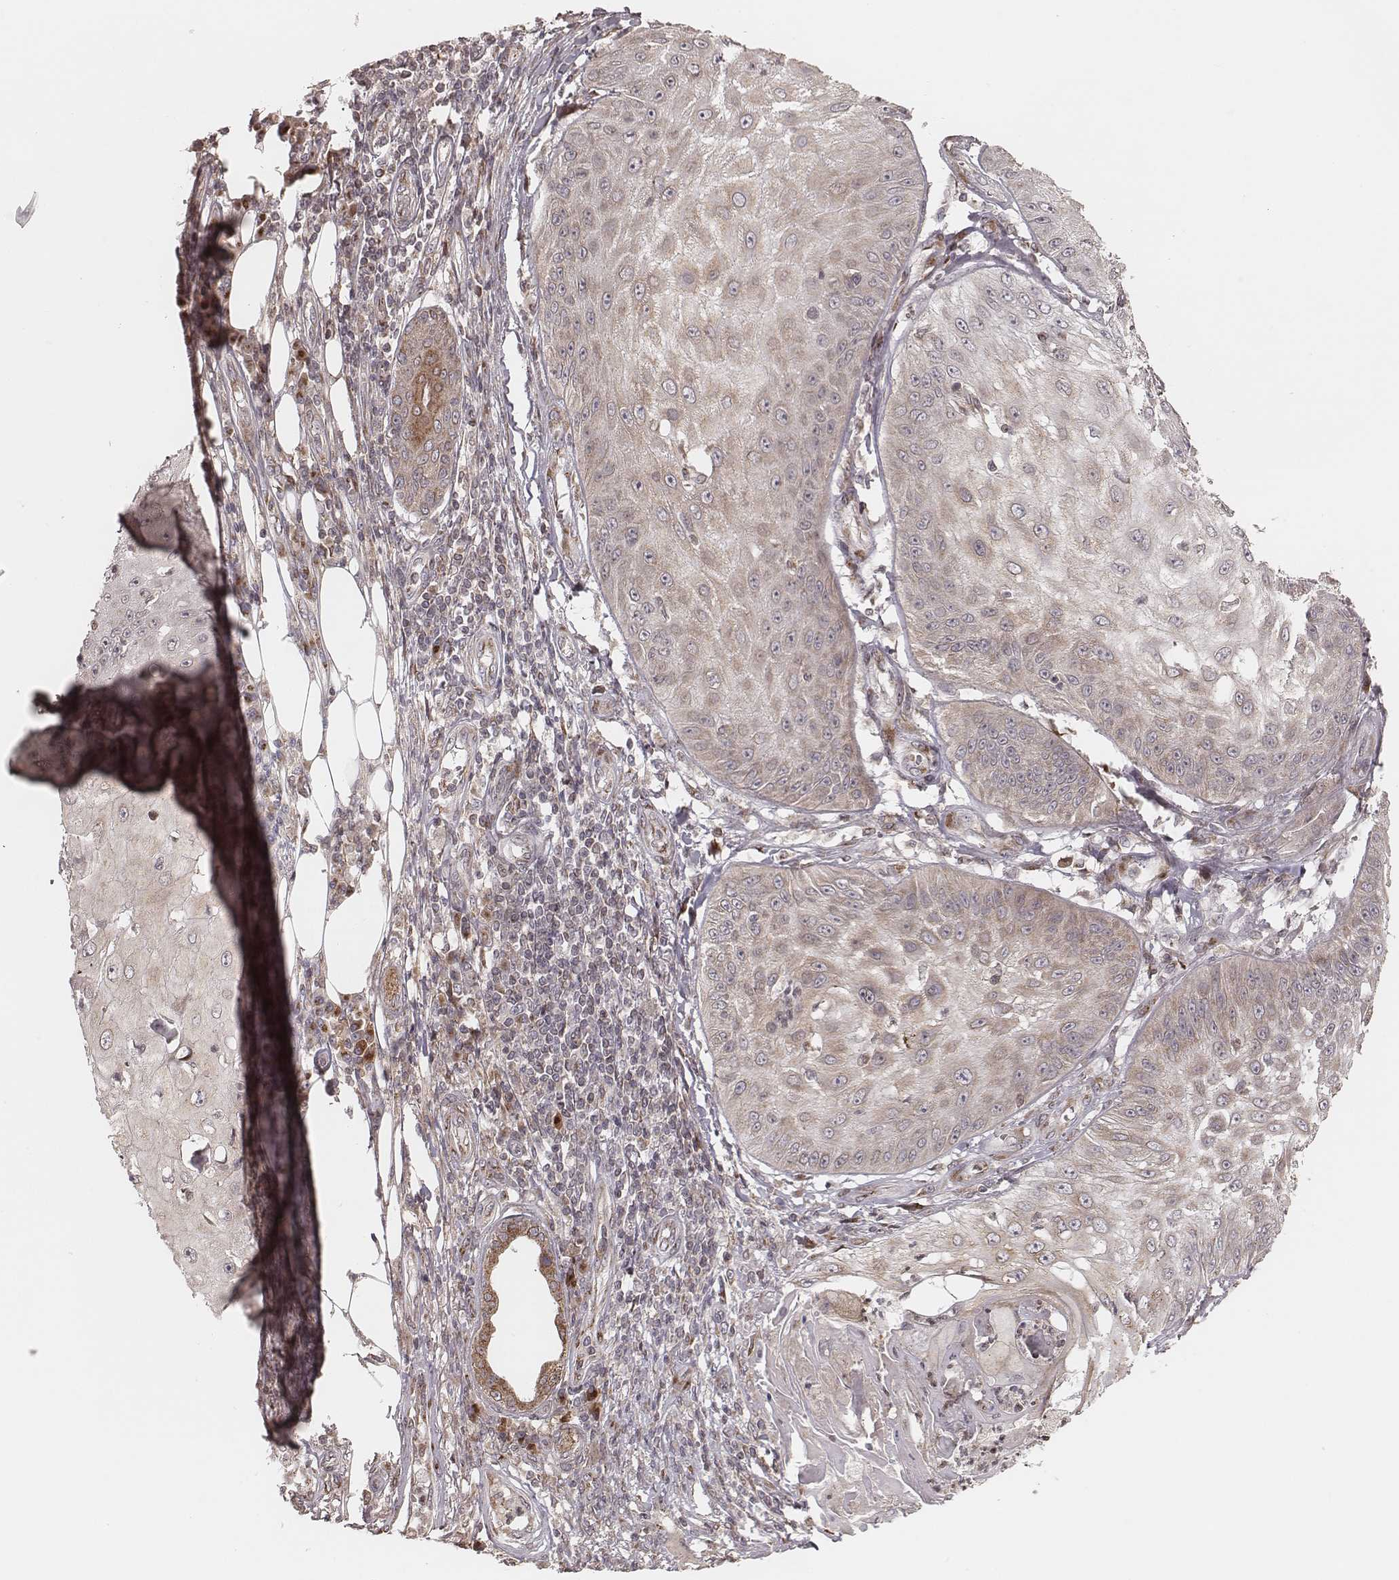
{"staining": {"intensity": "moderate", "quantity": ">75%", "location": "cytoplasmic/membranous"}, "tissue": "skin cancer", "cell_type": "Tumor cells", "image_type": "cancer", "snomed": [{"axis": "morphology", "description": "Squamous cell carcinoma, NOS"}, {"axis": "topography", "description": "Skin"}], "caption": "Immunohistochemical staining of human skin cancer (squamous cell carcinoma) exhibits medium levels of moderate cytoplasmic/membranous positivity in about >75% of tumor cells.", "gene": "MYO19", "patient": {"sex": "male", "age": 70}}